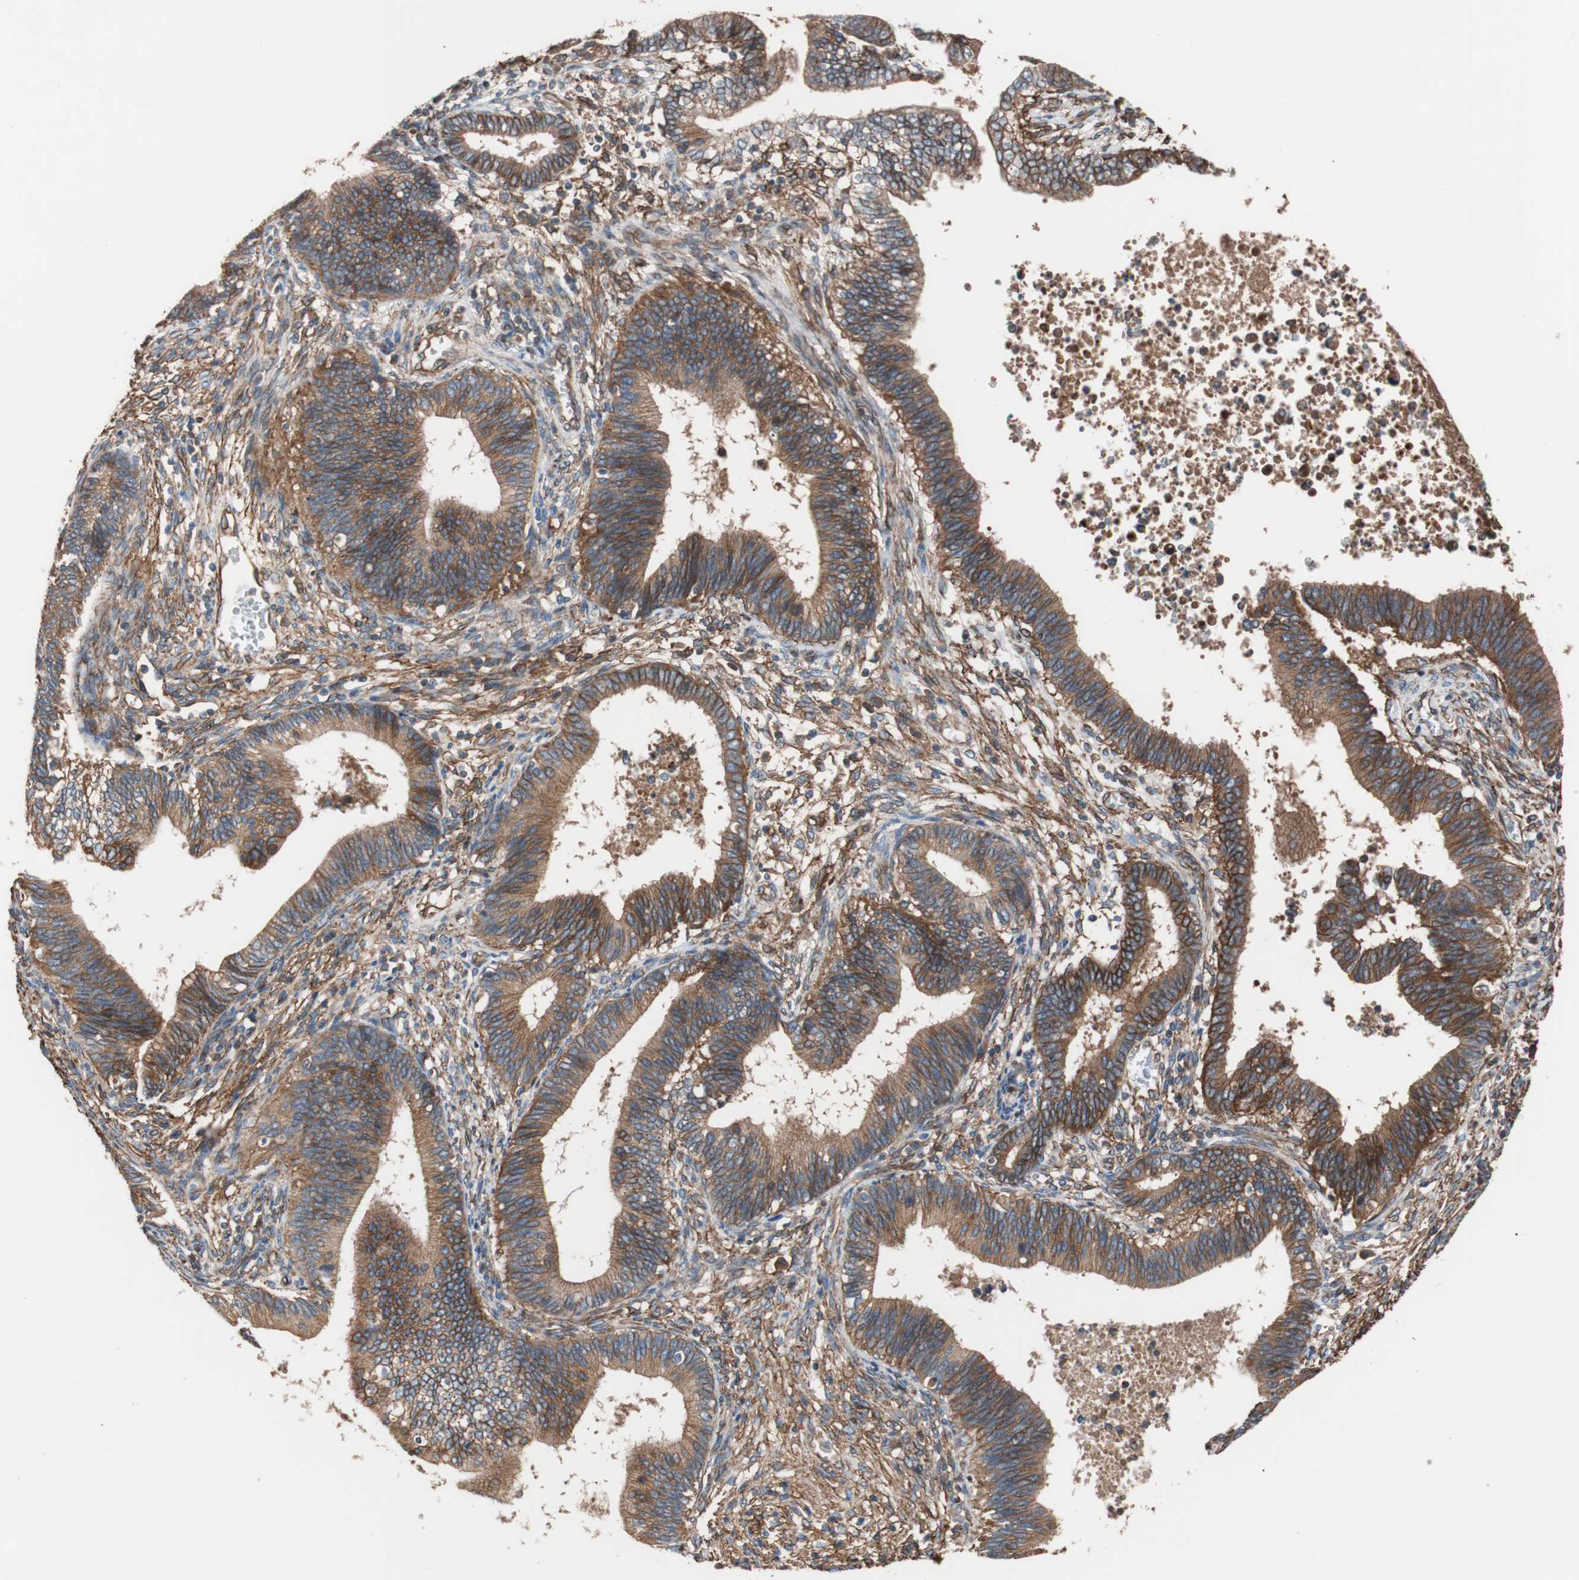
{"staining": {"intensity": "strong", "quantity": ">75%", "location": "cytoplasmic/membranous"}, "tissue": "cervical cancer", "cell_type": "Tumor cells", "image_type": "cancer", "snomed": [{"axis": "morphology", "description": "Adenocarcinoma, NOS"}, {"axis": "topography", "description": "Cervix"}], "caption": "Immunohistochemistry (IHC) photomicrograph of human cervical cancer stained for a protein (brown), which displays high levels of strong cytoplasmic/membranous expression in about >75% of tumor cells.", "gene": "SPINT1", "patient": {"sex": "female", "age": 44}}